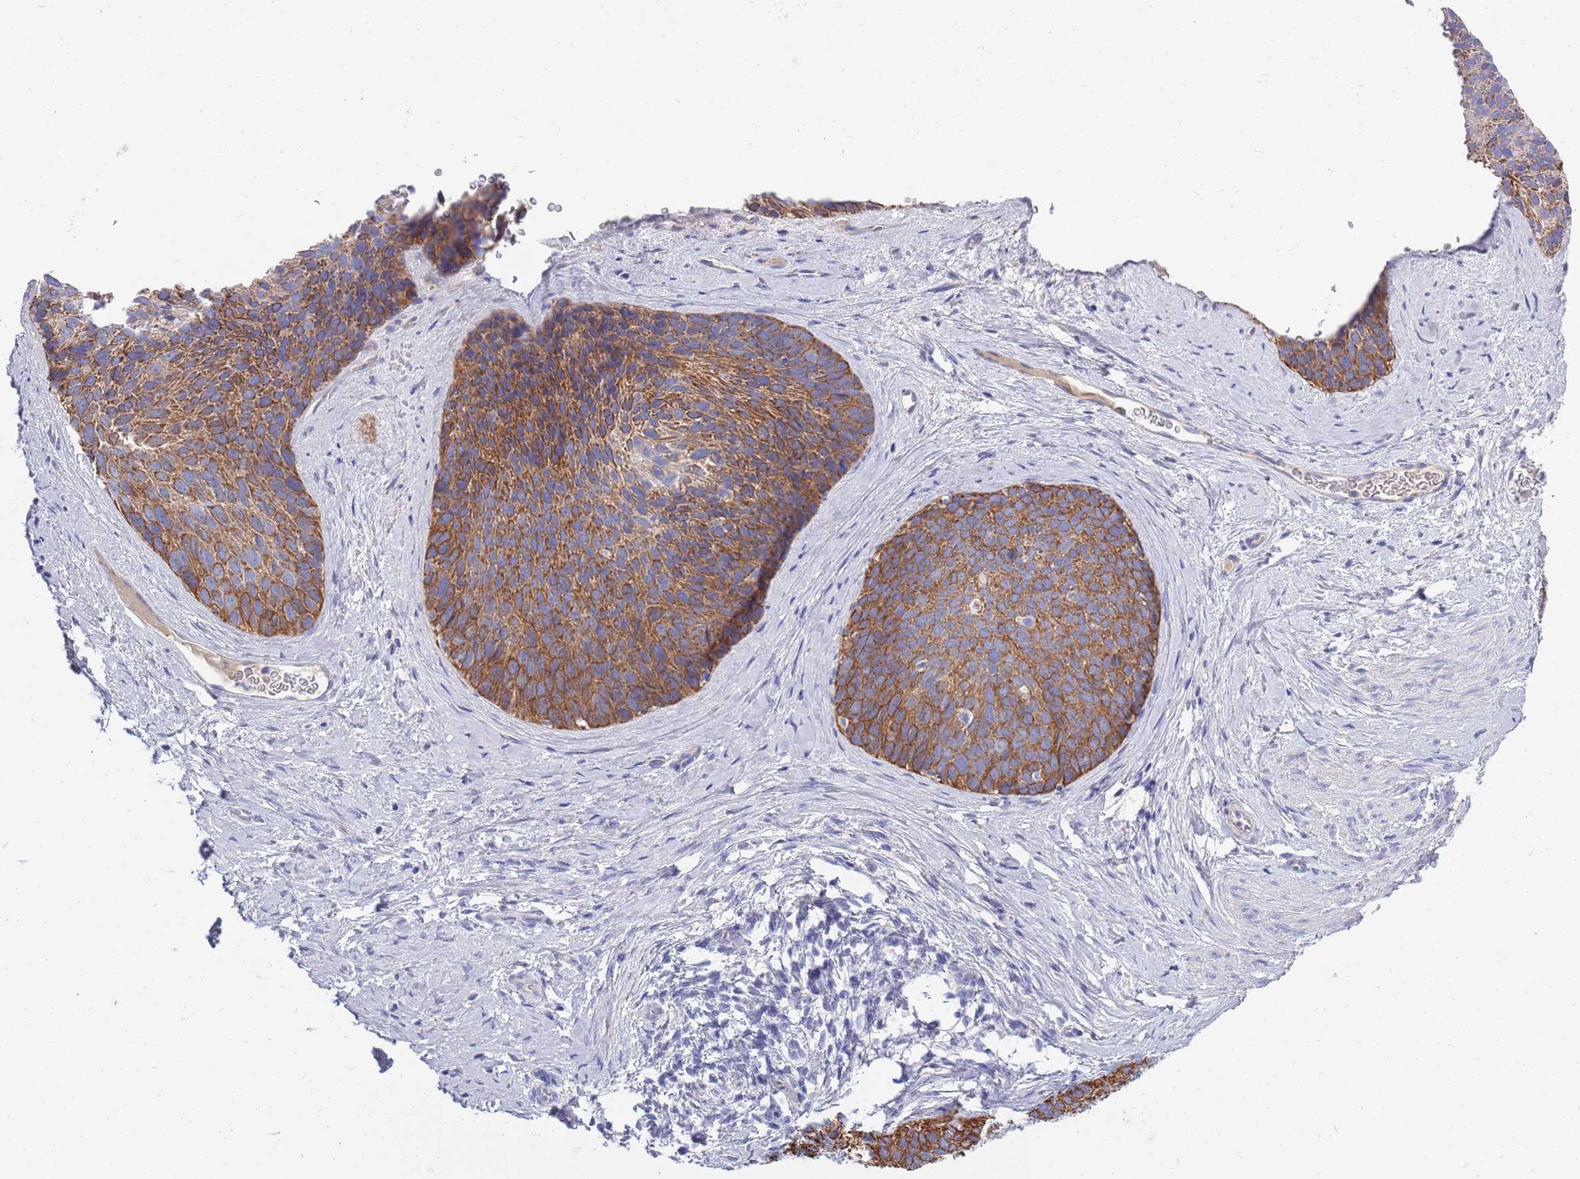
{"staining": {"intensity": "moderate", "quantity": ">75%", "location": "cytoplasmic/membranous"}, "tissue": "cervical cancer", "cell_type": "Tumor cells", "image_type": "cancer", "snomed": [{"axis": "morphology", "description": "Squamous cell carcinoma, NOS"}, {"axis": "topography", "description": "Cervix"}], "caption": "Protein staining of cervical cancer tissue demonstrates moderate cytoplasmic/membranous staining in approximately >75% of tumor cells. The staining was performed using DAB (3,3'-diaminobenzidine), with brown indicating positive protein expression. Nuclei are stained blue with hematoxylin.", "gene": "EMC8", "patient": {"sex": "female", "age": 80}}